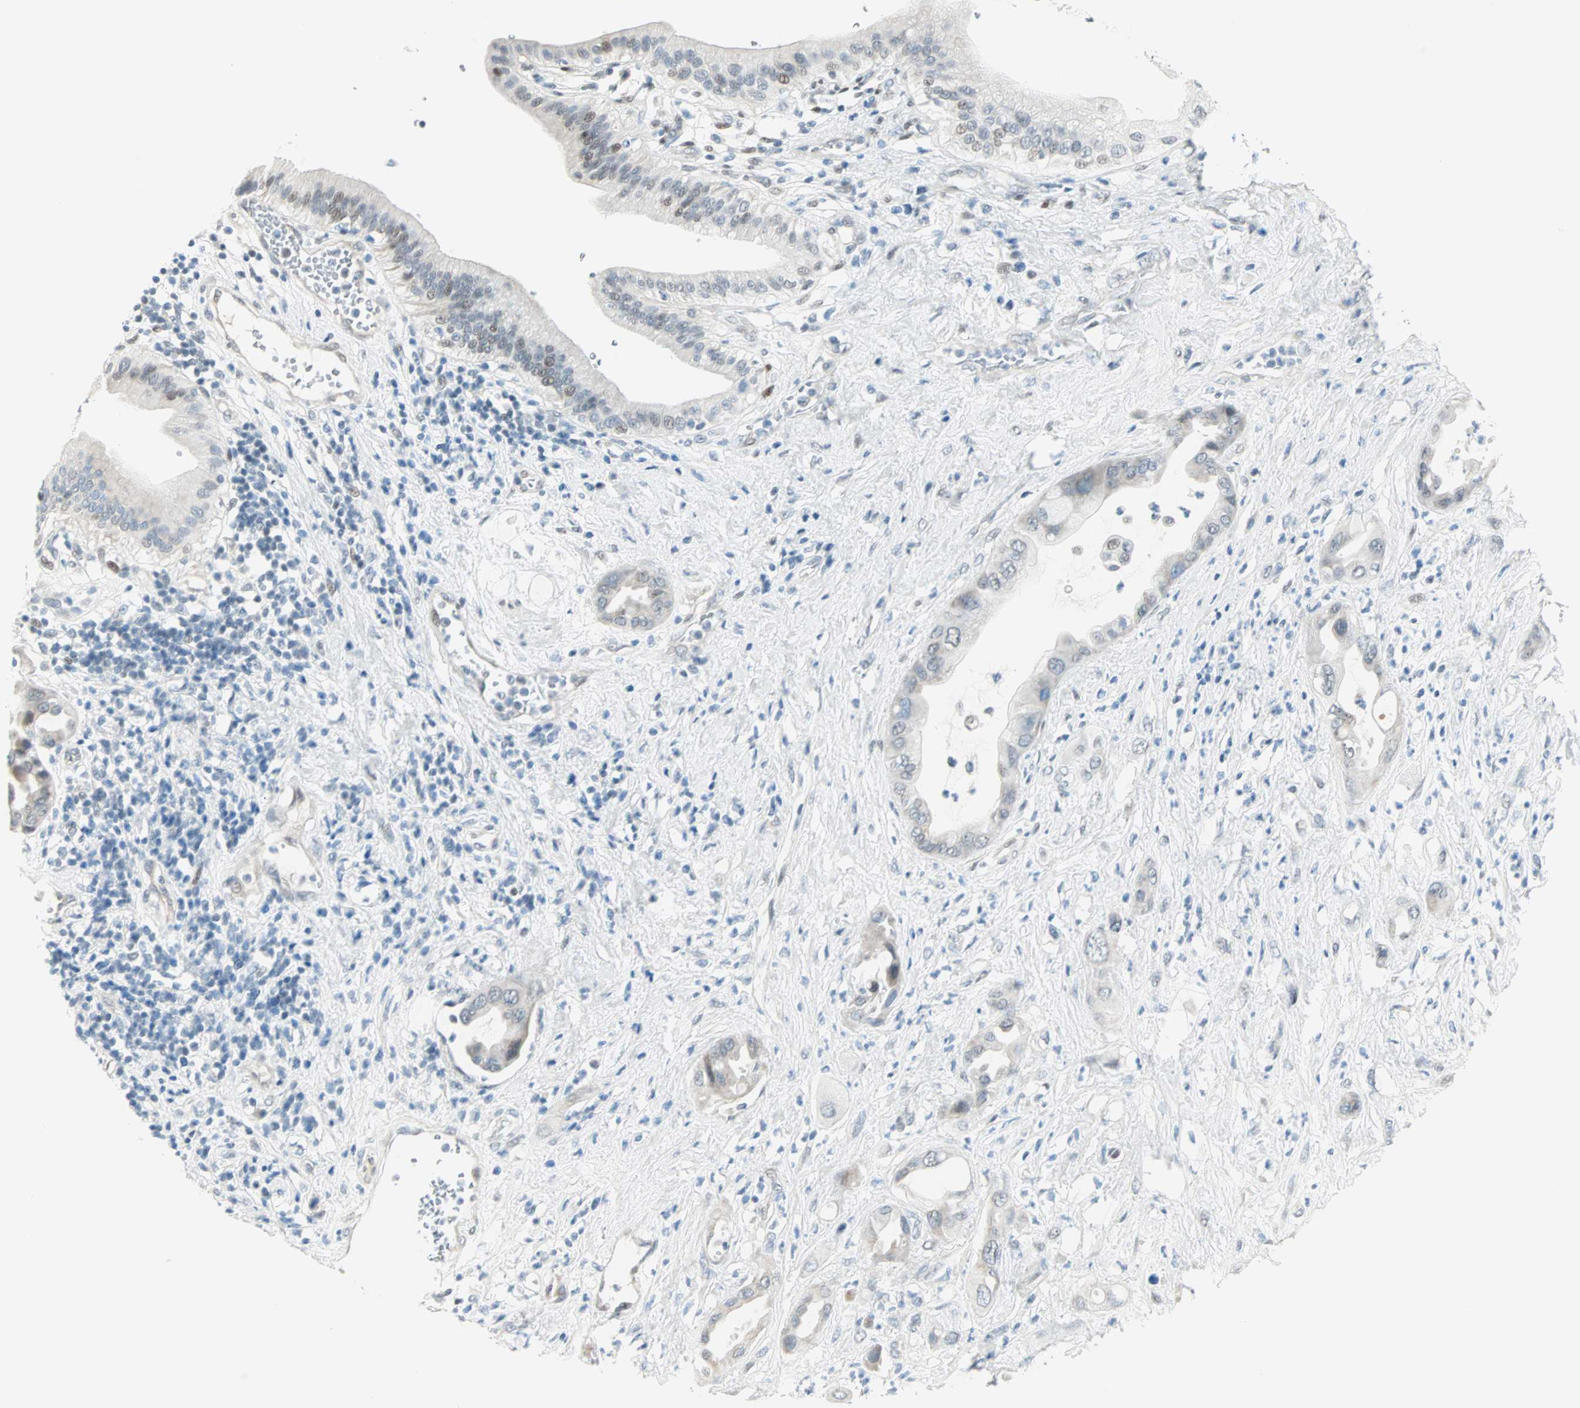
{"staining": {"intensity": "negative", "quantity": "none", "location": "none"}, "tissue": "pancreatic cancer", "cell_type": "Tumor cells", "image_type": "cancer", "snomed": [{"axis": "morphology", "description": "Adenocarcinoma, NOS"}, {"axis": "morphology", "description": "Adenocarcinoma, metastatic, NOS"}, {"axis": "topography", "description": "Lymph node"}, {"axis": "topography", "description": "Pancreas"}, {"axis": "topography", "description": "Duodenum"}], "caption": "High magnification brightfield microscopy of adenocarcinoma (pancreatic) stained with DAB (brown) and counterstained with hematoxylin (blue): tumor cells show no significant expression.", "gene": "PKNOX1", "patient": {"sex": "female", "age": 64}}